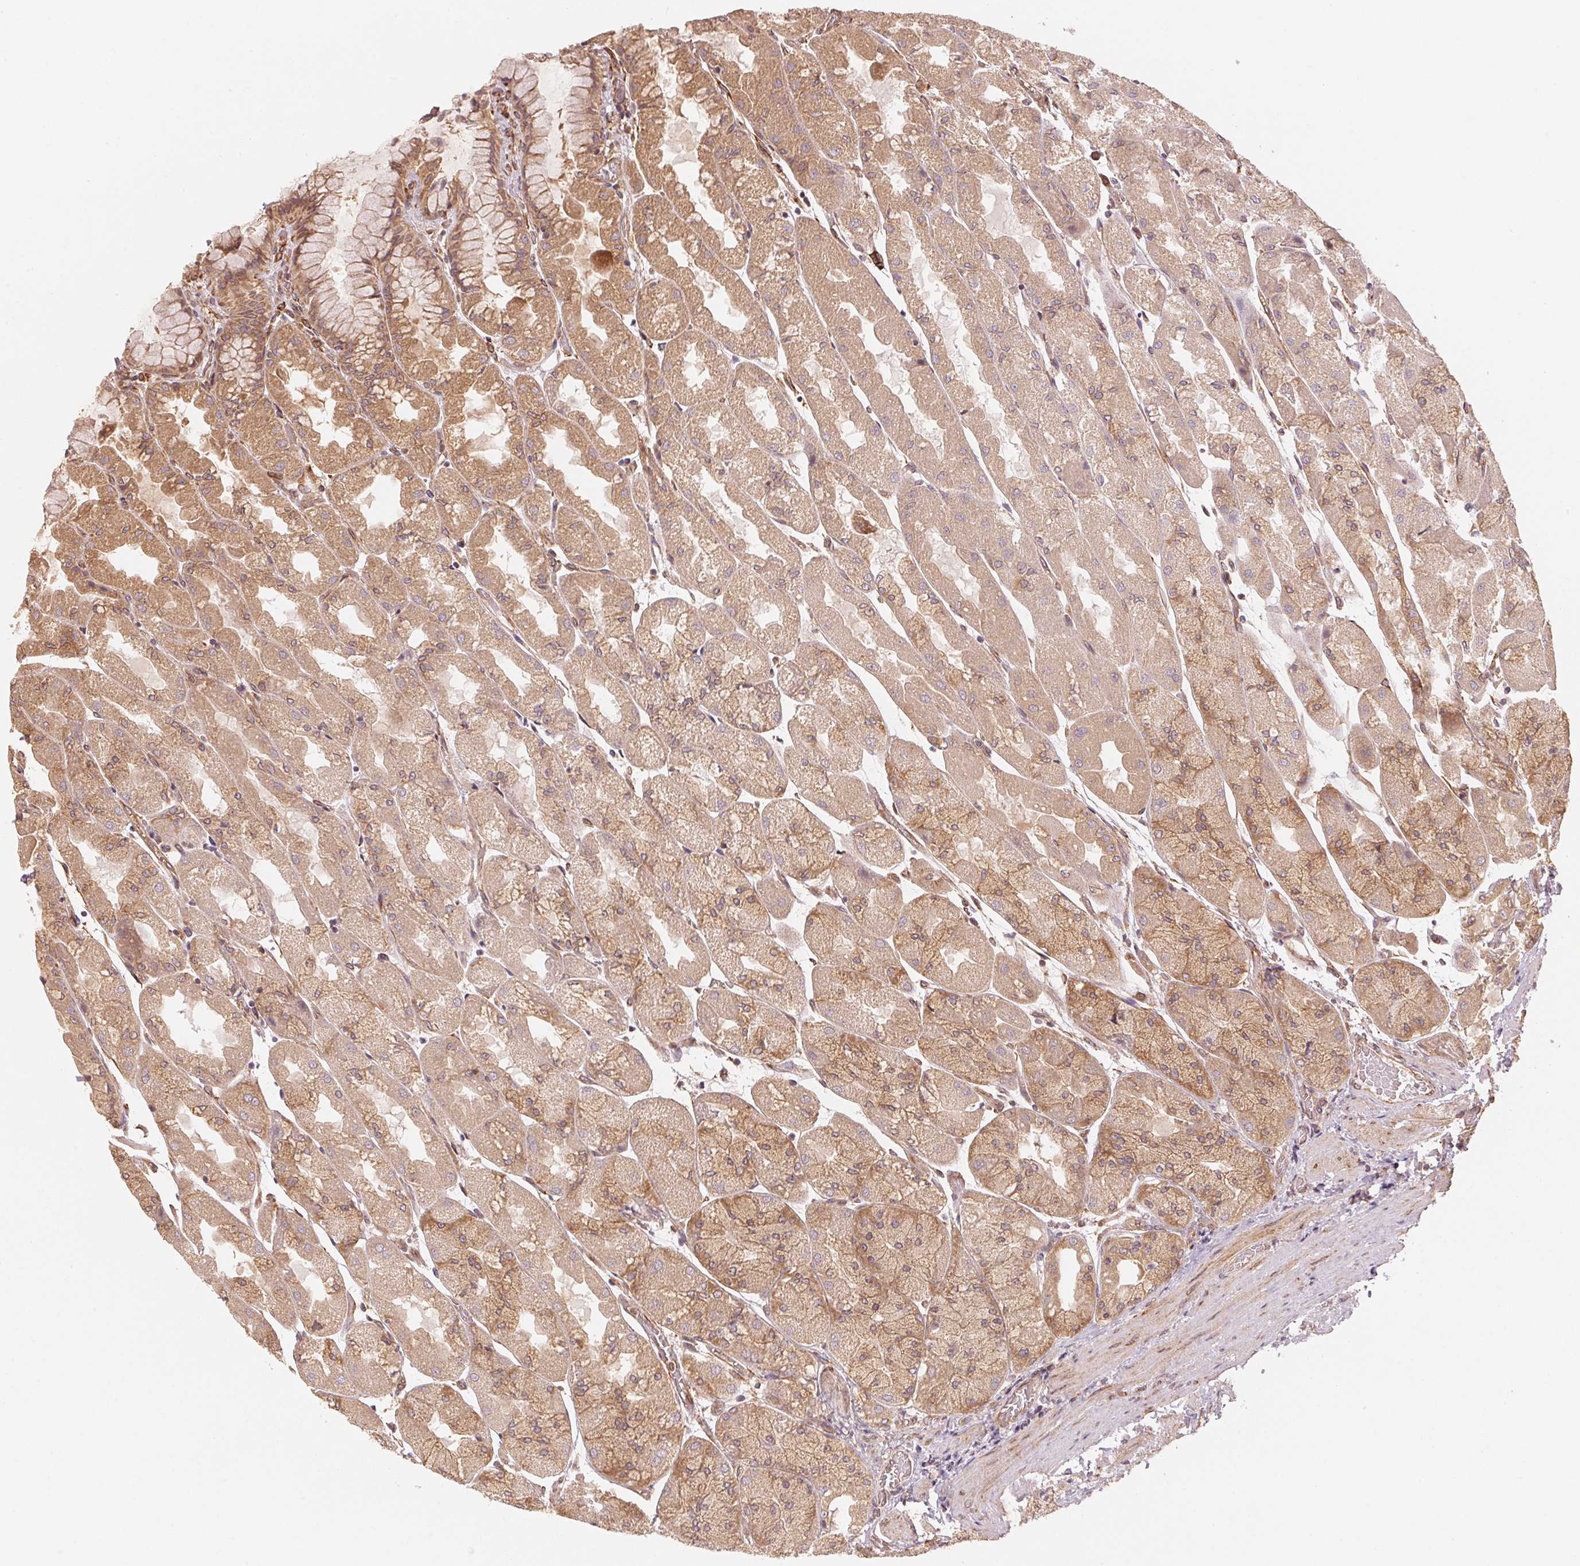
{"staining": {"intensity": "moderate", "quantity": ">75%", "location": "cytoplasmic/membranous"}, "tissue": "stomach", "cell_type": "Glandular cells", "image_type": "normal", "snomed": [{"axis": "morphology", "description": "Normal tissue, NOS"}, {"axis": "topography", "description": "Stomach"}], "caption": "This photomicrograph exhibits IHC staining of normal human stomach, with medium moderate cytoplasmic/membranous staining in approximately >75% of glandular cells.", "gene": "STRN4", "patient": {"sex": "female", "age": 61}}